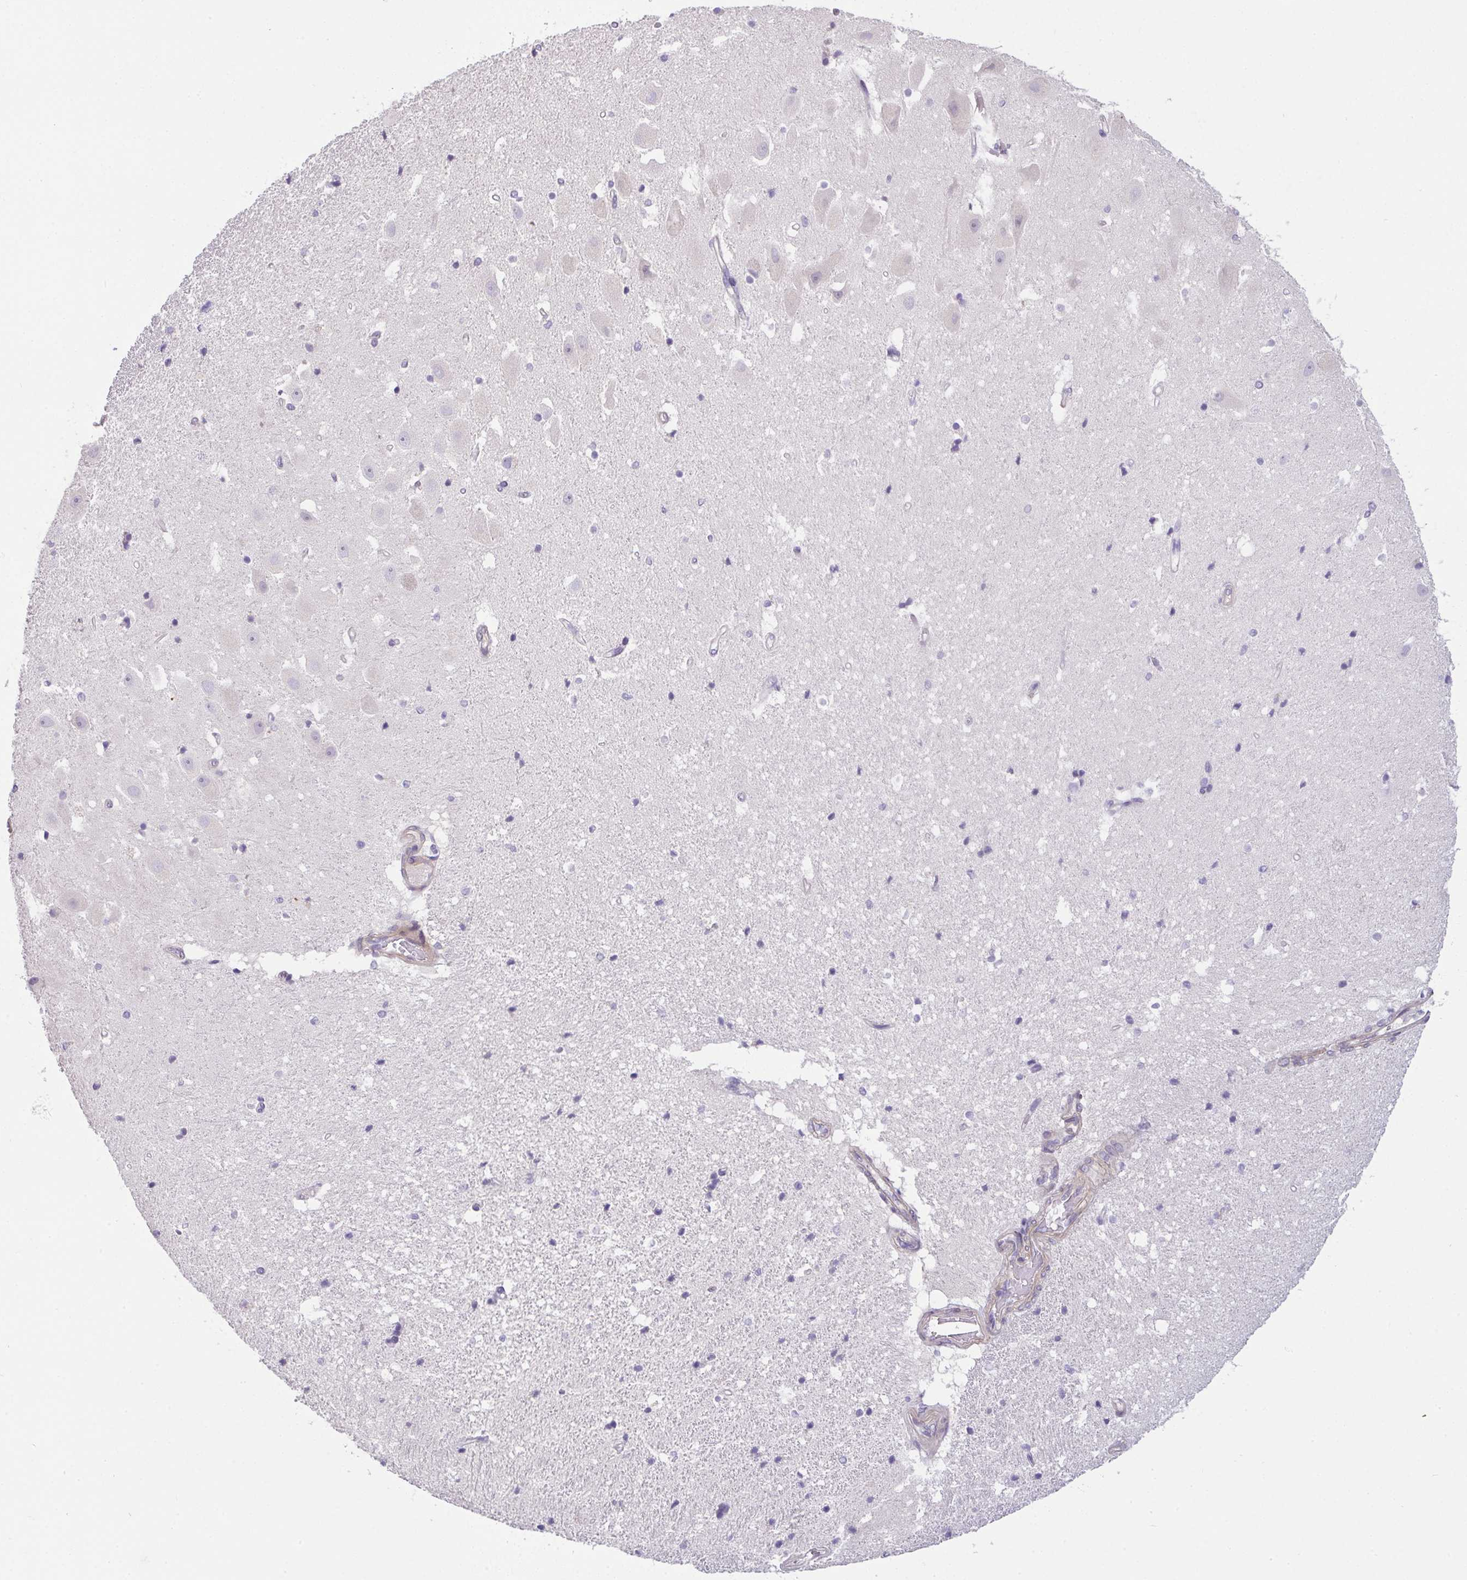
{"staining": {"intensity": "negative", "quantity": "none", "location": "none"}, "tissue": "hippocampus", "cell_type": "Glial cells", "image_type": "normal", "snomed": [{"axis": "morphology", "description": "Normal tissue, NOS"}, {"axis": "topography", "description": "Hippocampus"}], "caption": "Protein analysis of benign hippocampus reveals no significant positivity in glial cells. Brightfield microscopy of immunohistochemistry (IHC) stained with DAB (brown) and hematoxylin (blue), captured at high magnification.", "gene": "FILIP1", "patient": {"sex": "male", "age": 63}}